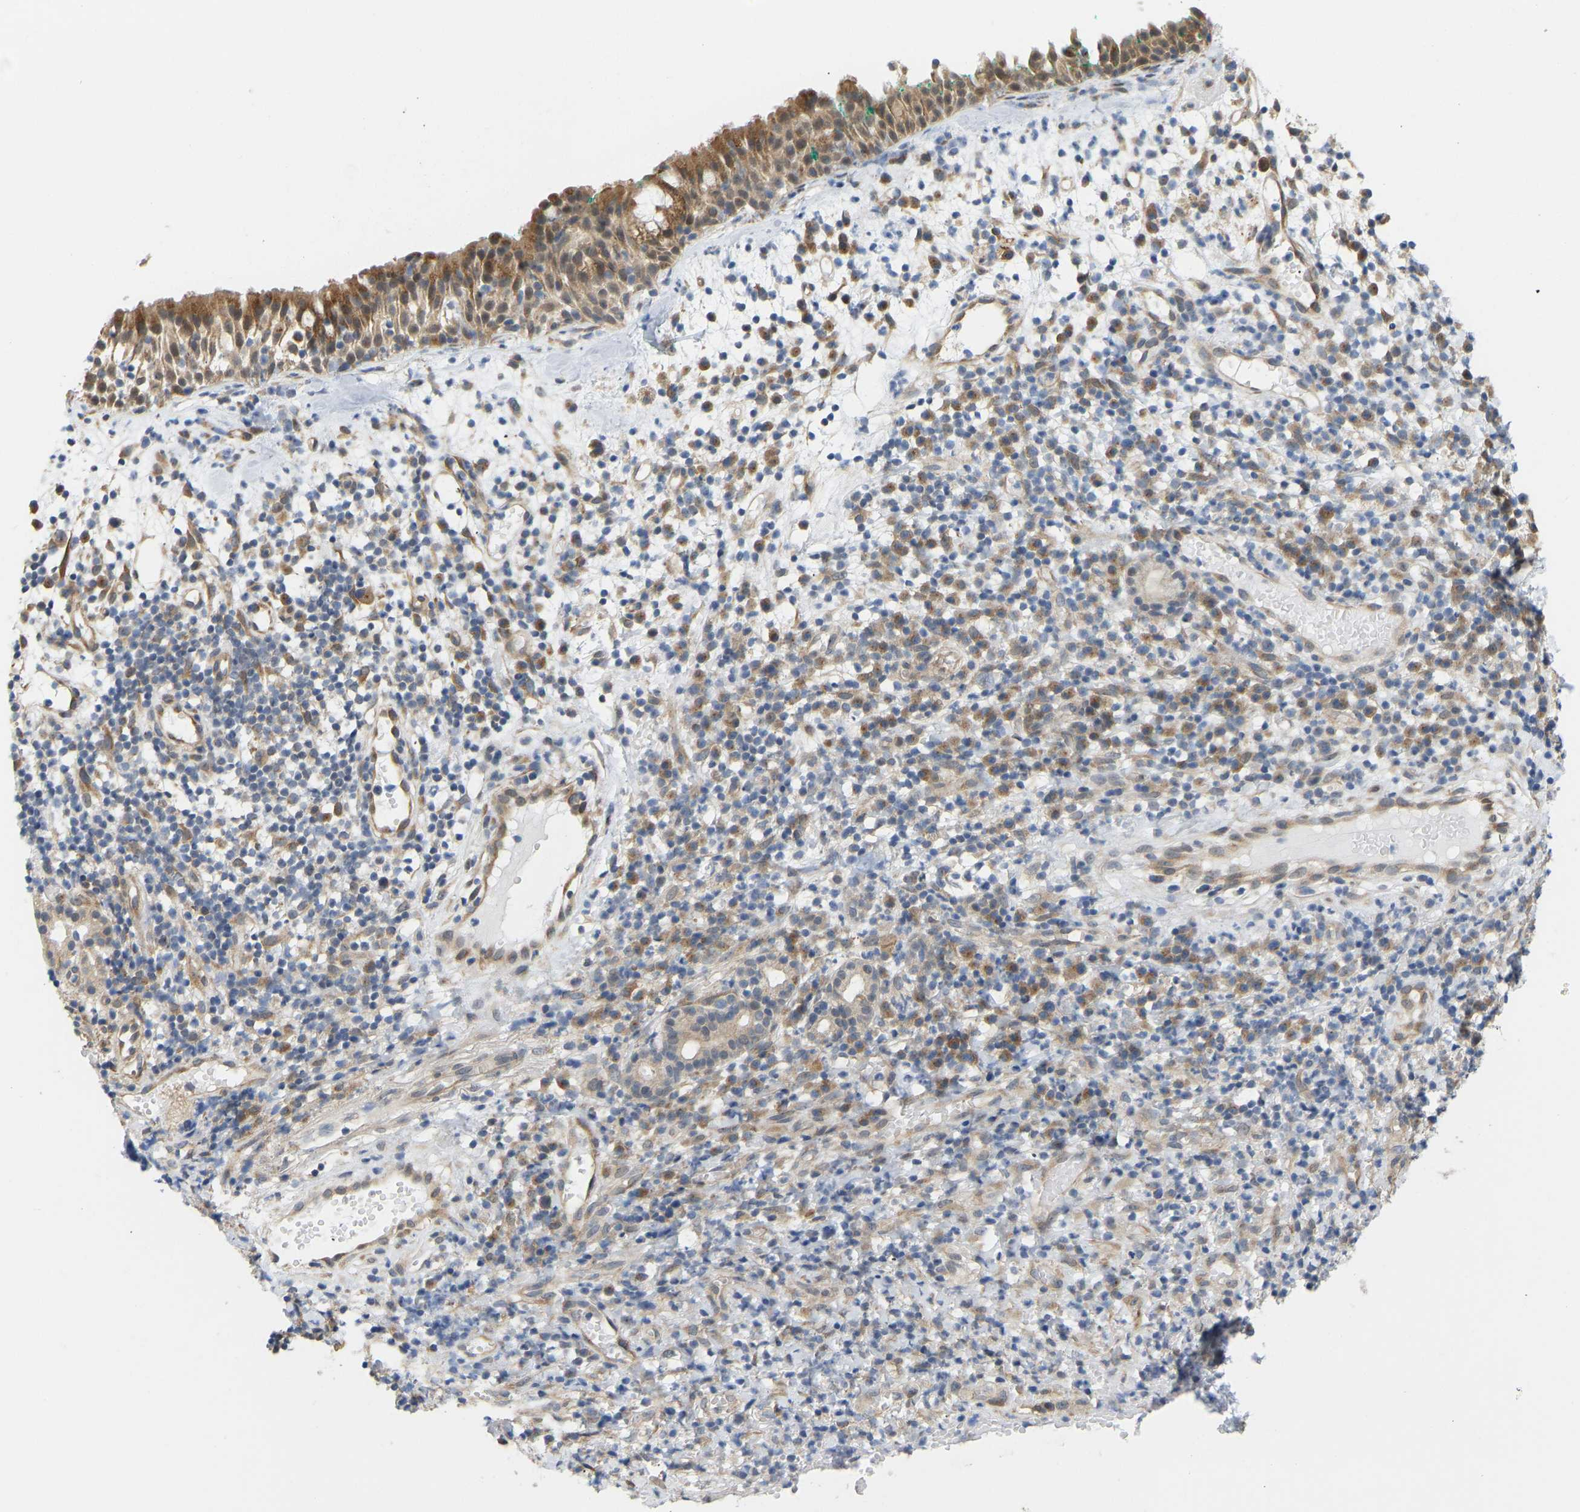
{"staining": {"intensity": "moderate", "quantity": ">75%", "location": "cytoplasmic/membranous"}, "tissue": "nasopharynx", "cell_type": "Respiratory epithelial cells", "image_type": "normal", "snomed": [{"axis": "morphology", "description": "Normal tissue, NOS"}, {"axis": "morphology", "description": "Basal cell carcinoma"}, {"axis": "topography", "description": "Cartilage tissue"}, {"axis": "topography", "description": "Nasopharynx"}, {"axis": "topography", "description": "Oral tissue"}], "caption": "High-magnification brightfield microscopy of normal nasopharynx stained with DAB (brown) and counterstained with hematoxylin (blue). respiratory epithelial cells exhibit moderate cytoplasmic/membranous expression is identified in about>75% of cells.", "gene": "BEND3", "patient": {"sex": "female", "age": 77}}